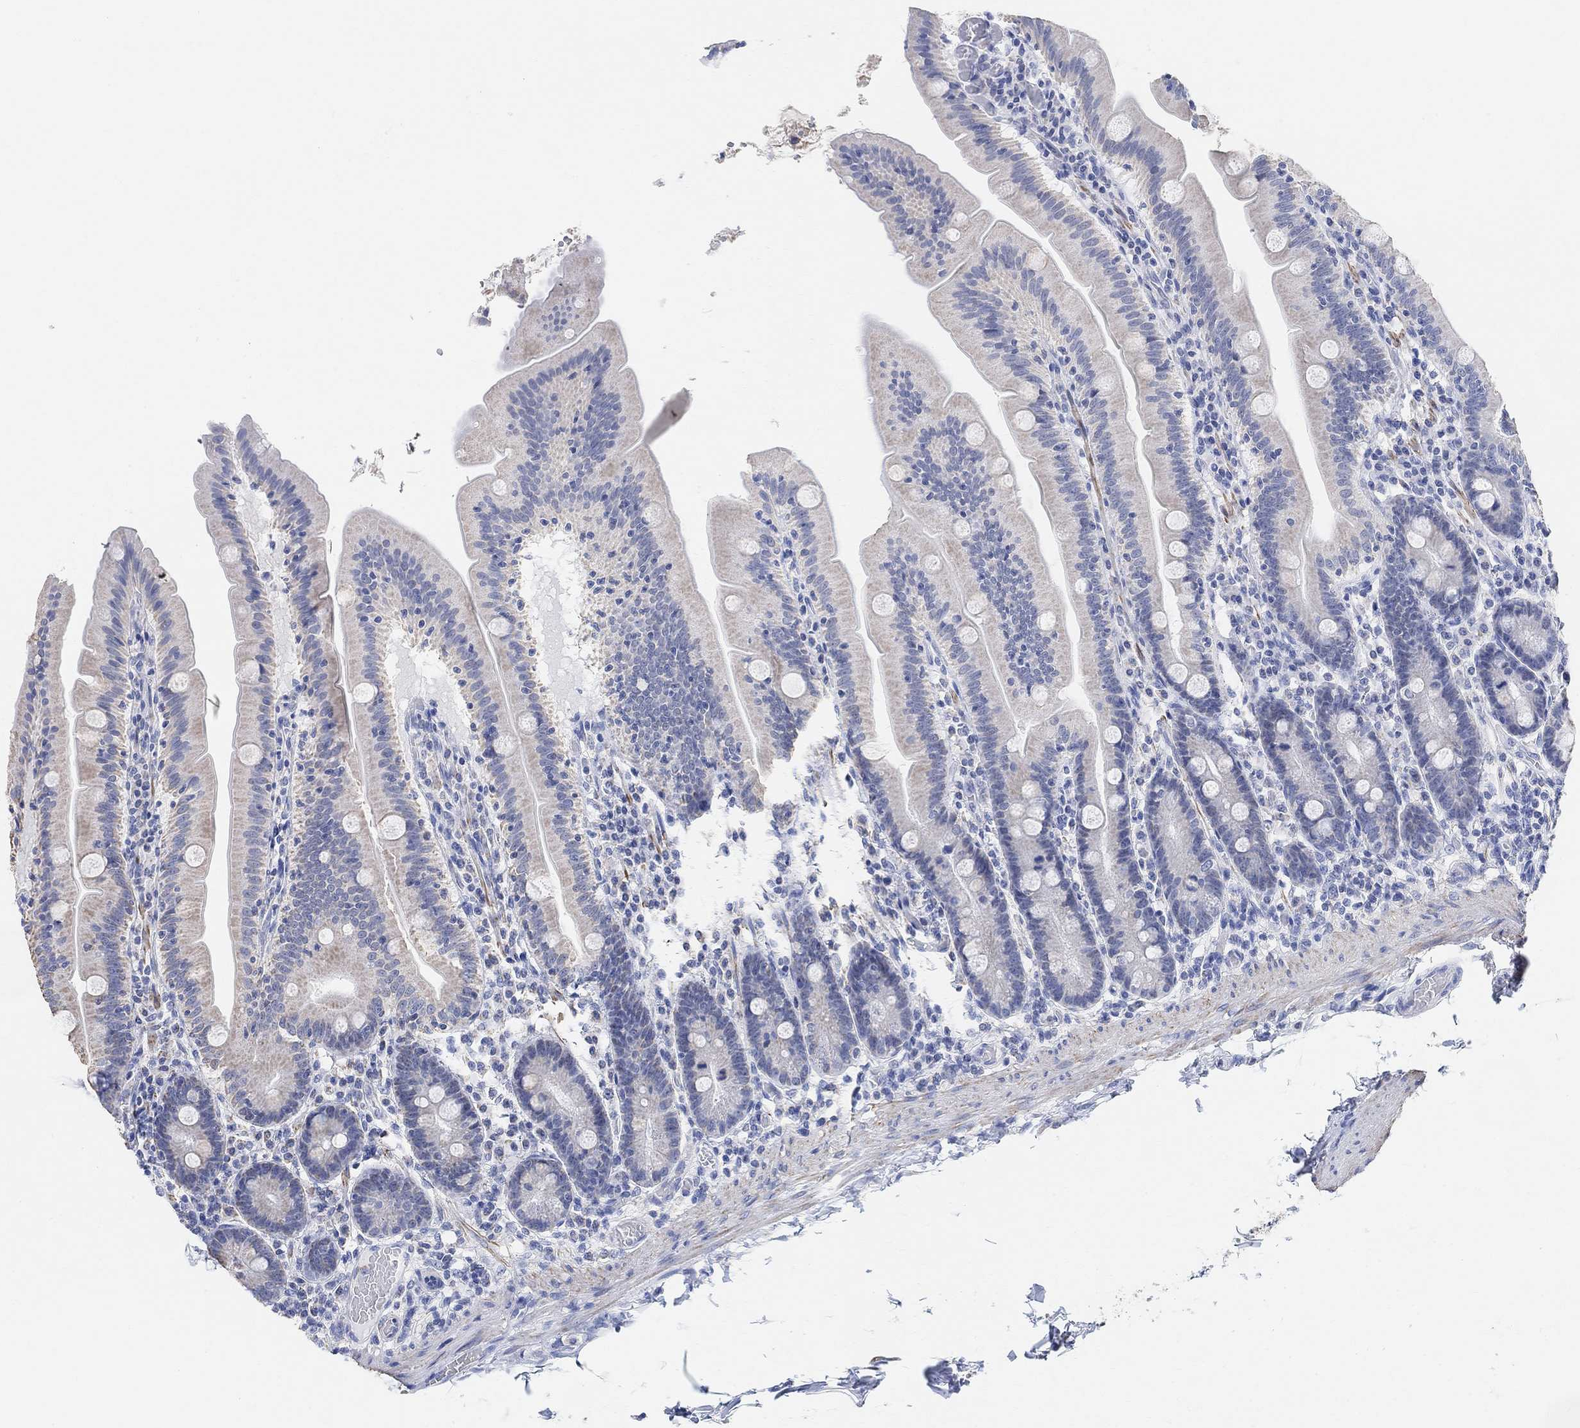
{"staining": {"intensity": "negative", "quantity": "none", "location": "none"}, "tissue": "small intestine", "cell_type": "Glandular cells", "image_type": "normal", "snomed": [{"axis": "morphology", "description": "Normal tissue, NOS"}, {"axis": "topography", "description": "Small intestine"}], "caption": "The image exhibits no staining of glandular cells in normal small intestine.", "gene": "SYT12", "patient": {"sex": "male", "age": 37}}